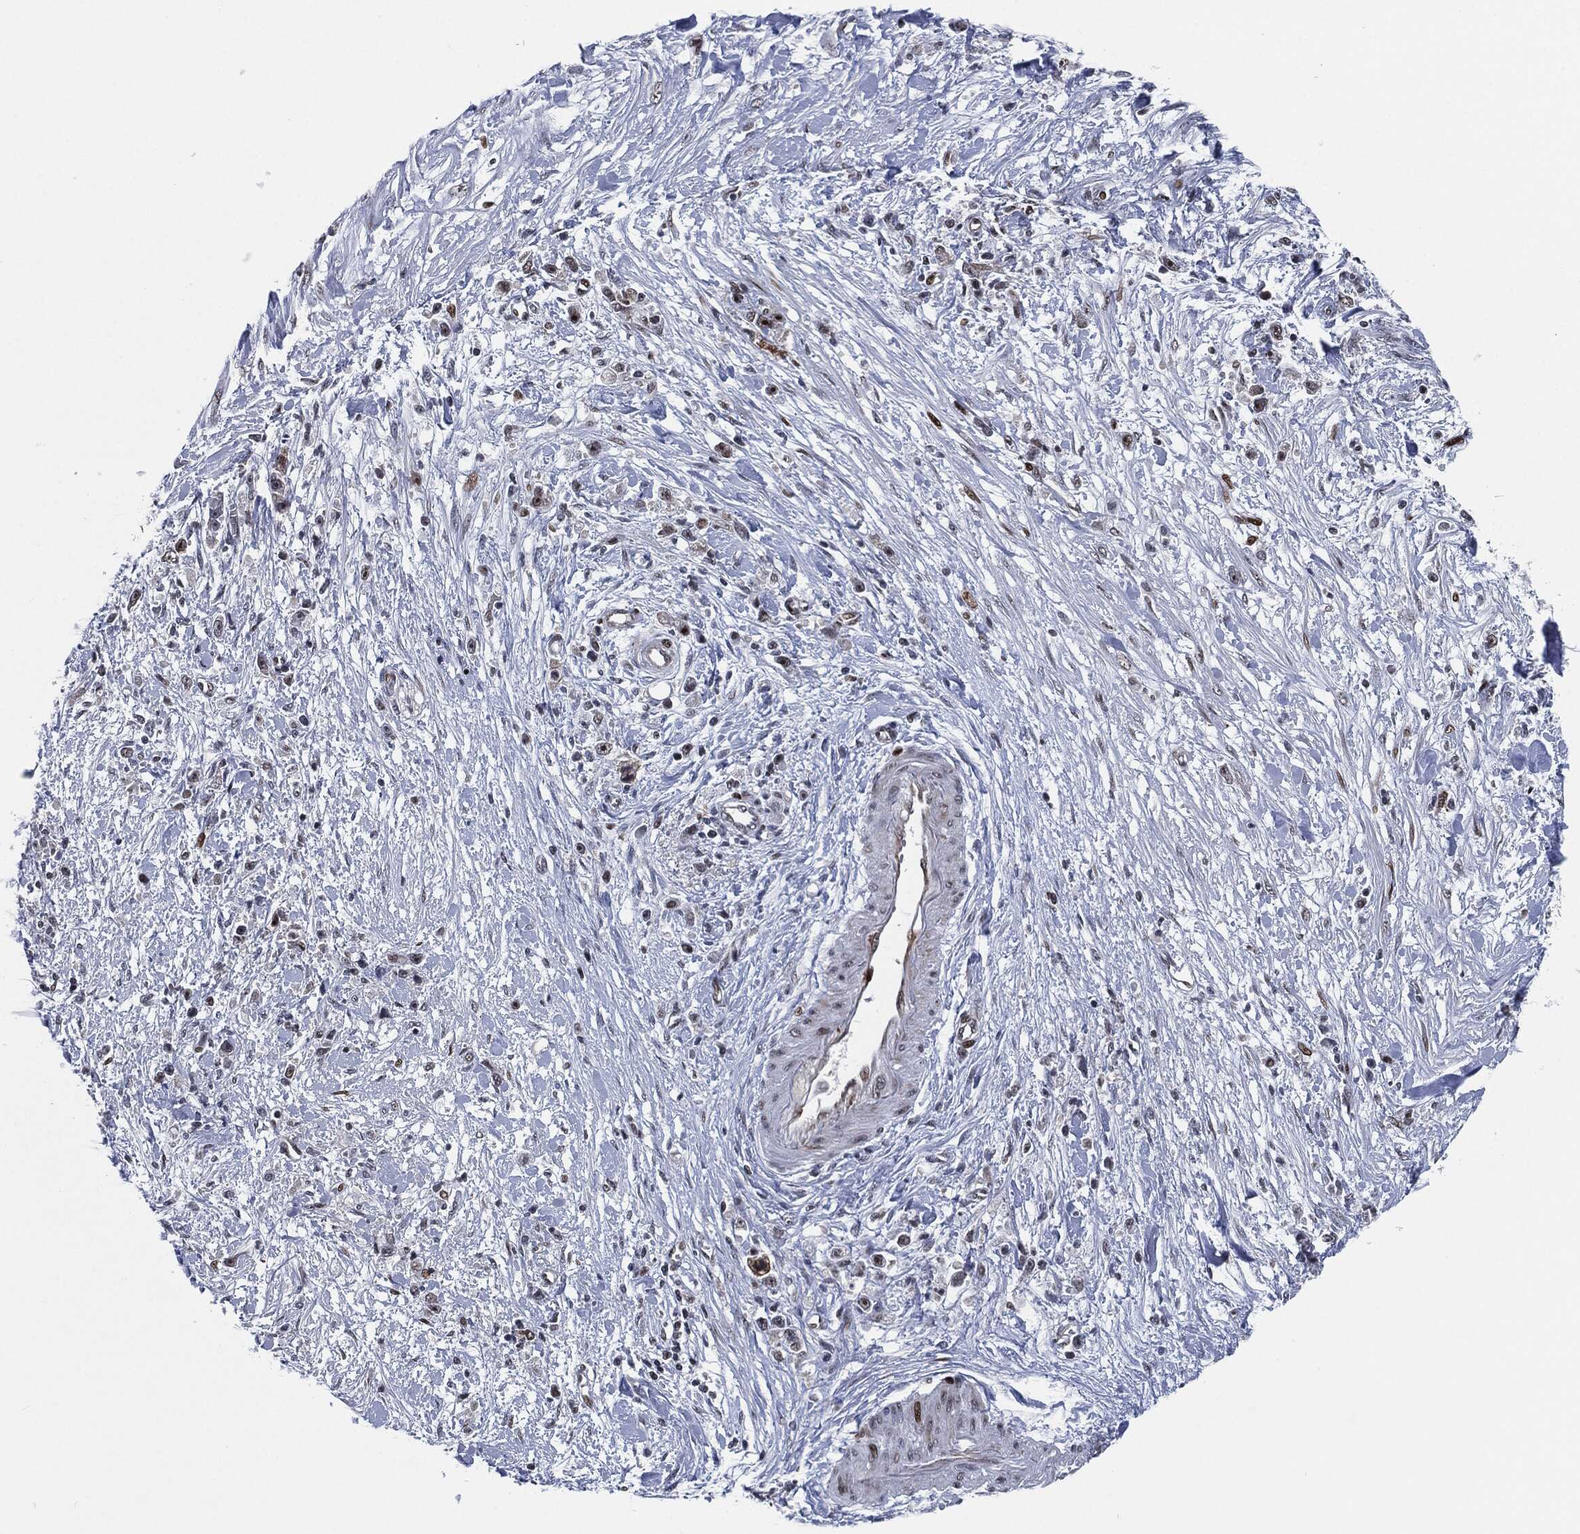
{"staining": {"intensity": "moderate", "quantity": "<25%", "location": "nuclear"}, "tissue": "stomach cancer", "cell_type": "Tumor cells", "image_type": "cancer", "snomed": [{"axis": "morphology", "description": "Adenocarcinoma, NOS"}, {"axis": "topography", "description": "Stomach"}], "caption": "Stomach cancer was stained to show a protein in brown. There is low levels of moderate nuclear expression in about <25% of tumor cells.", "gene": "AKT2", "patient": {"sex": "female", "age": 59}}